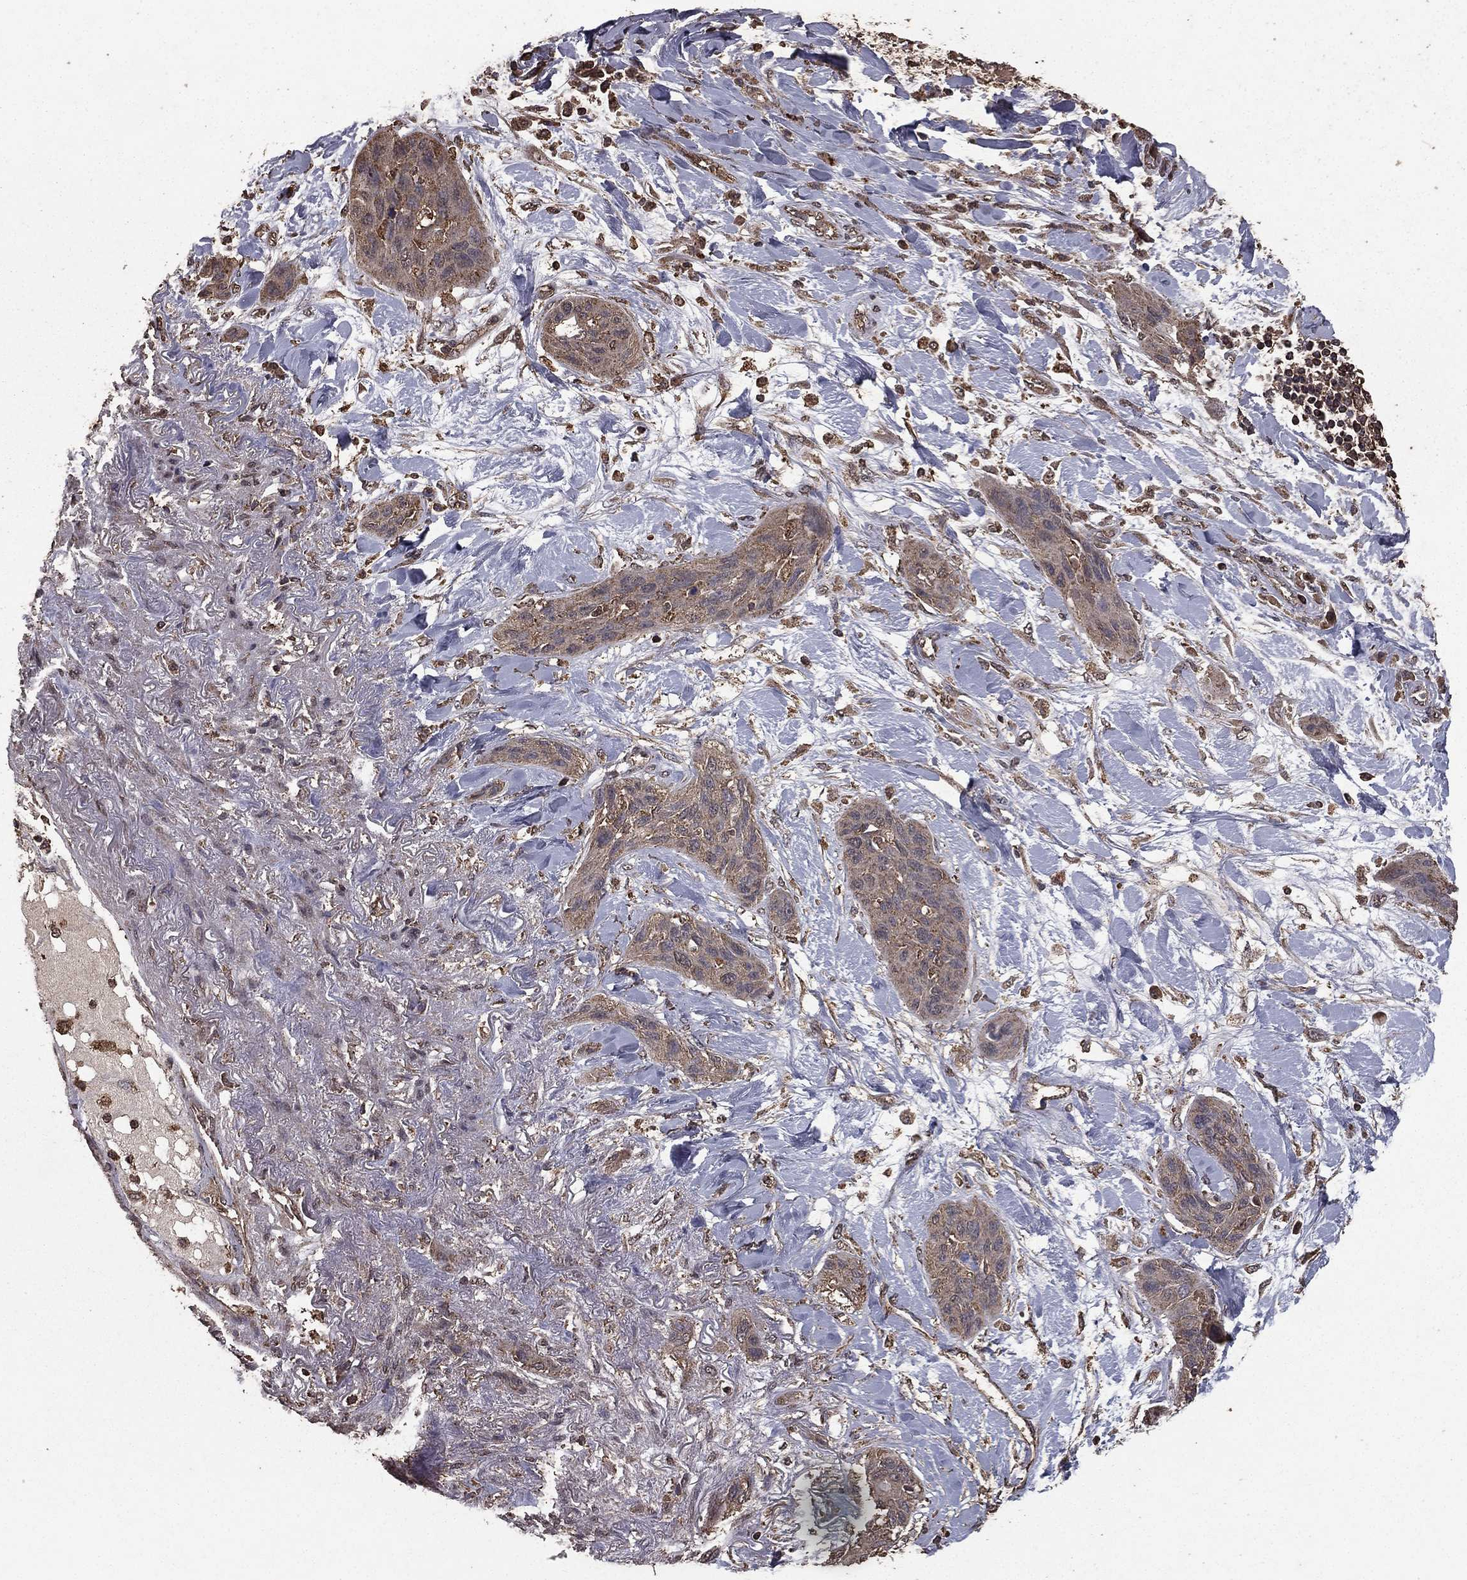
{"staining": {"intensity": "weak", "quantity": "25%-75%", "location": "cytoplasmic/membranous"}, "tissue": "lung cancer", "cell_type": "Tumor cells", "image_type": "cancer", "snomed": [{"axis": "morphology", "description": "Squamous cell carcinoma, NOS"}, {"axis": "topography", "description": "Lung"}], "caption": "An immunohistochemistry image of tumor tissue is shown. Protein staining in brown labels weak cytoplasmic/membranous positivity in lung squamous cell carcinoma within tumor cells.", "gene": "BIRC6", "patient": {"sex": "female", "age": 70}}